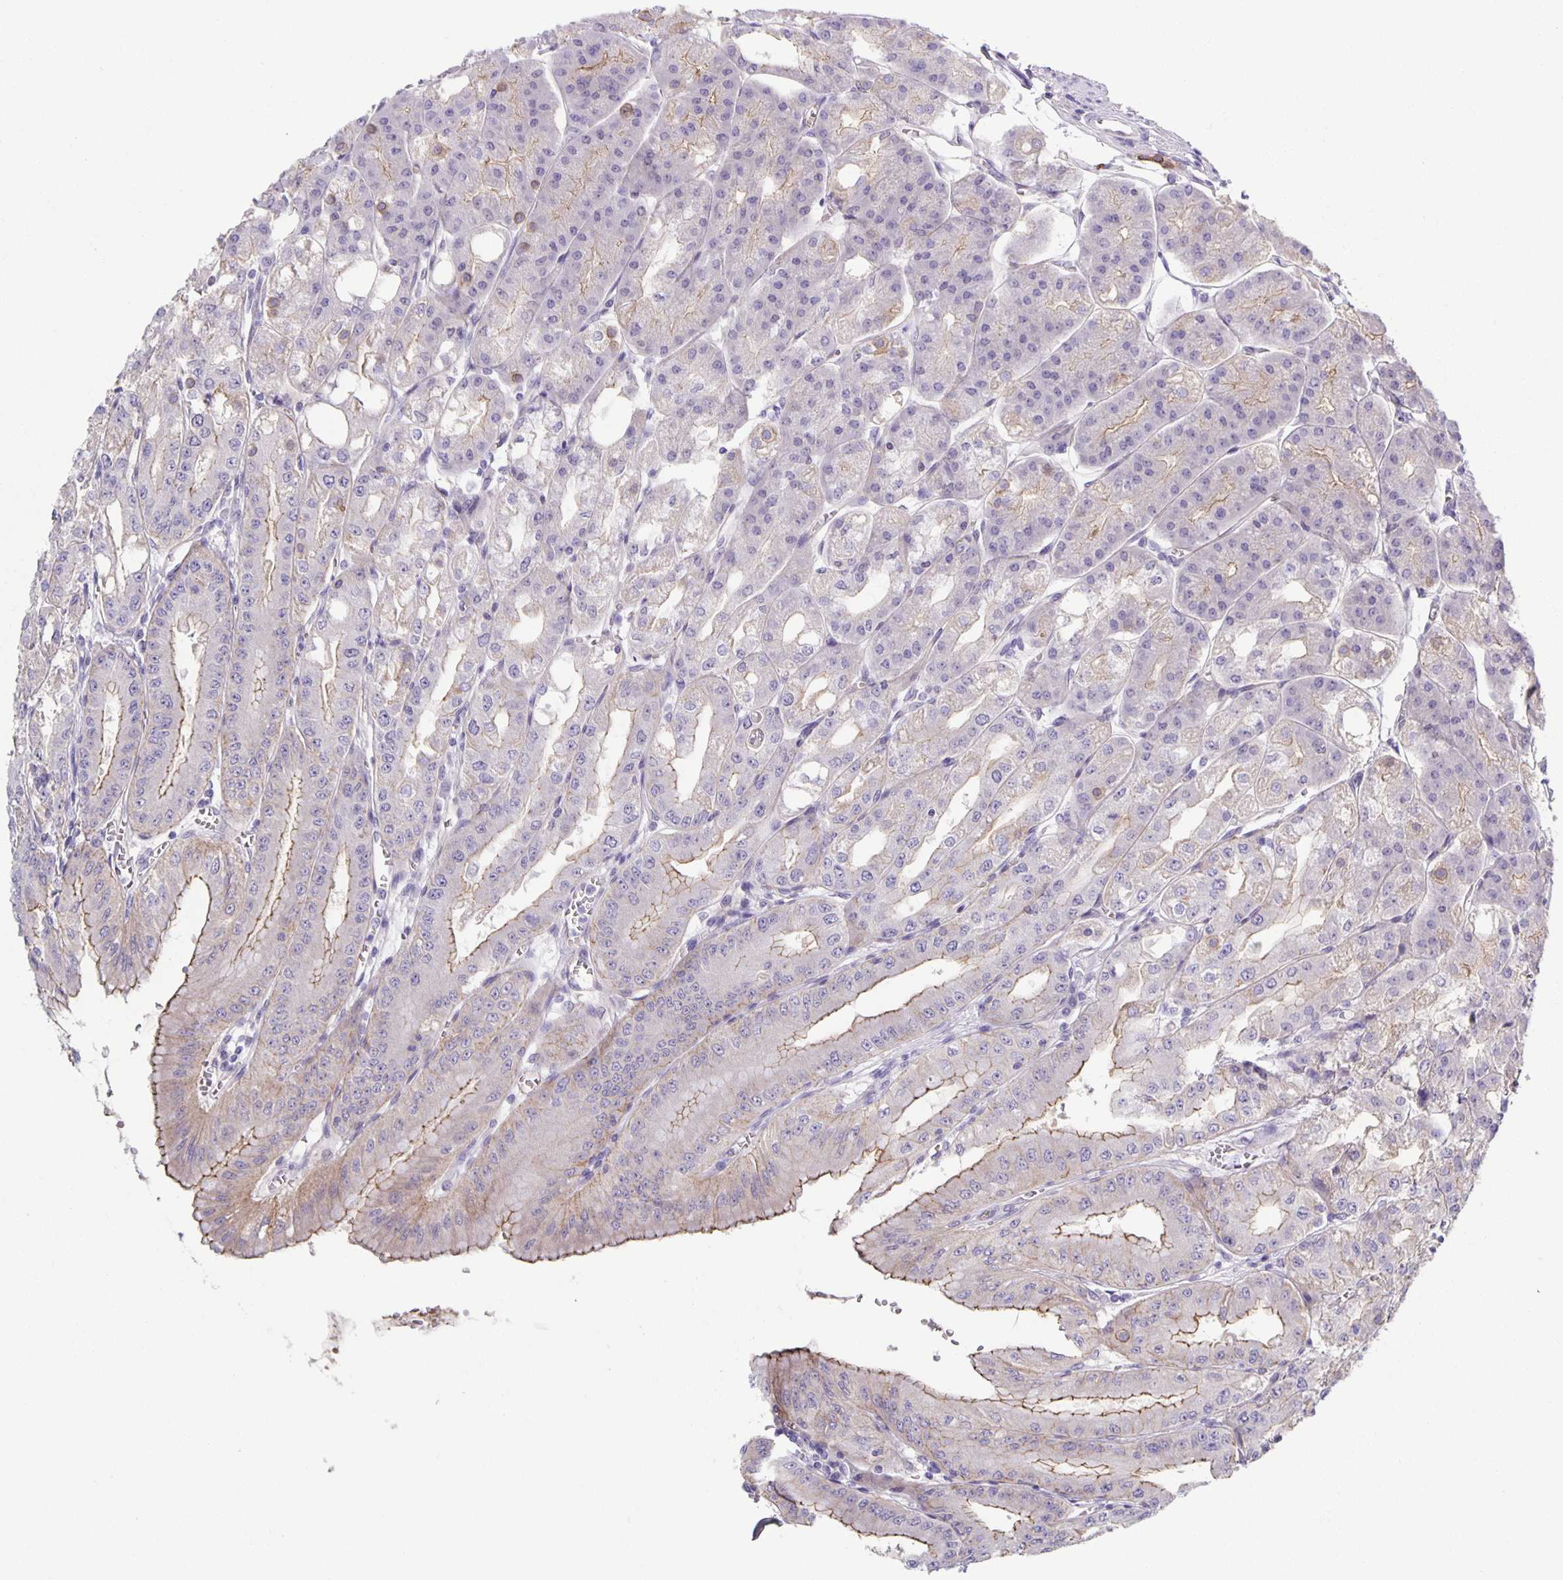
{"staining": {"intensity": "moderate", "quantity": "25%-75%", "location": "cytoplasmic/membranous"}, "tissue": "stomach", "cell_type": "Glandular cells", "image_type": "normal", "snomed": [{"axis": "morphology", "description": "Normal tissue, NOS"}, {"axis": "topography", "description": "Stomach, lower"}], "caption": "Immunohistochemical staining of normal human stomach displays 25%-75% levels of moderate cytoplasmic/membranous protein positivity in about 25%-75% of glandular cells.", "gene": "PTPN3", "patient": {"sex": "male", "age": 71}}